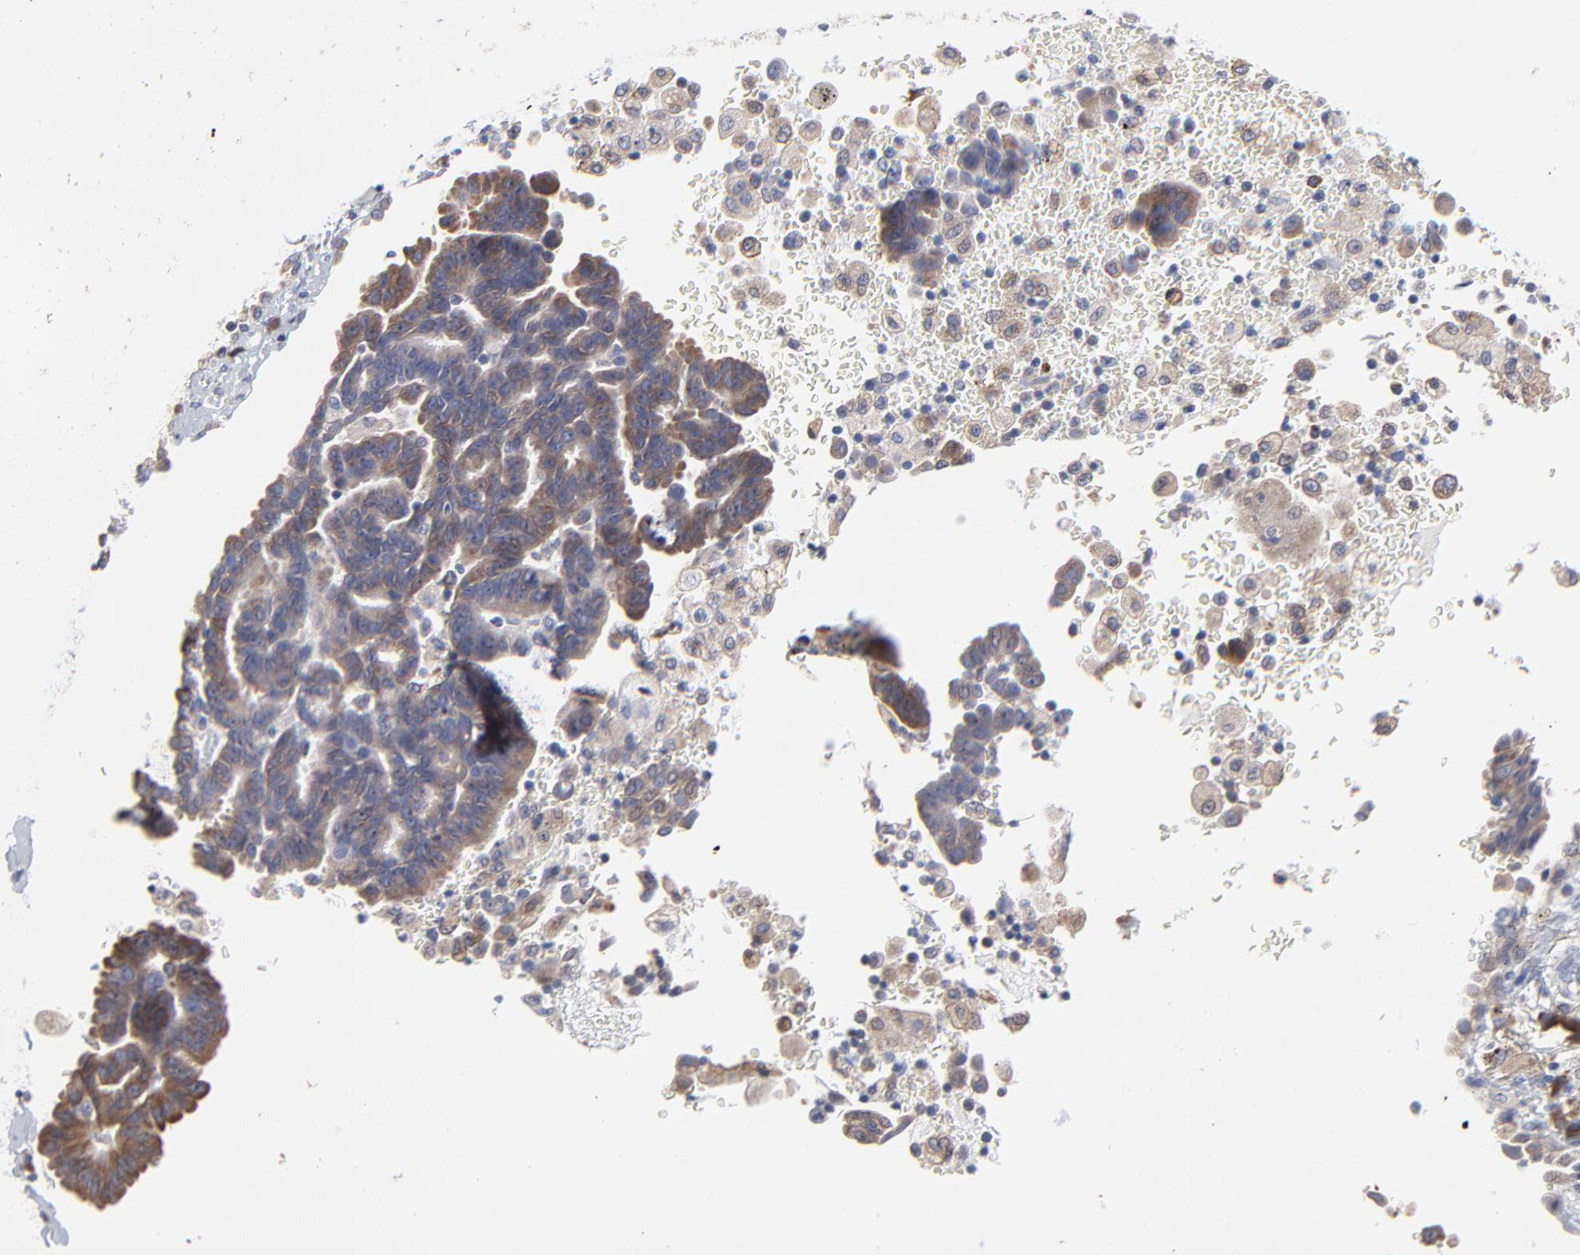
{"staining": {"intensity": "weak", "quantity": ">75%", "location": "cytoplasmic/membranous"}, "tissue": "lung cancer", "cell_type": "Tumor cells", "image_type": "cancer", "snomed": [{"axis": "morphology", "description": "Adenocarcinoma, NOS"}, {"axis": "topography", "description": "Lung"}], "caption": "Adenocarcinoma (lung) stained for a protein (brown) demonstrates weak cytoplasmic/membranous positive expression in approximately >75% of tumor cells.", "gene": "TRIM22", "patient": {"sex": "female", "age": 64}}